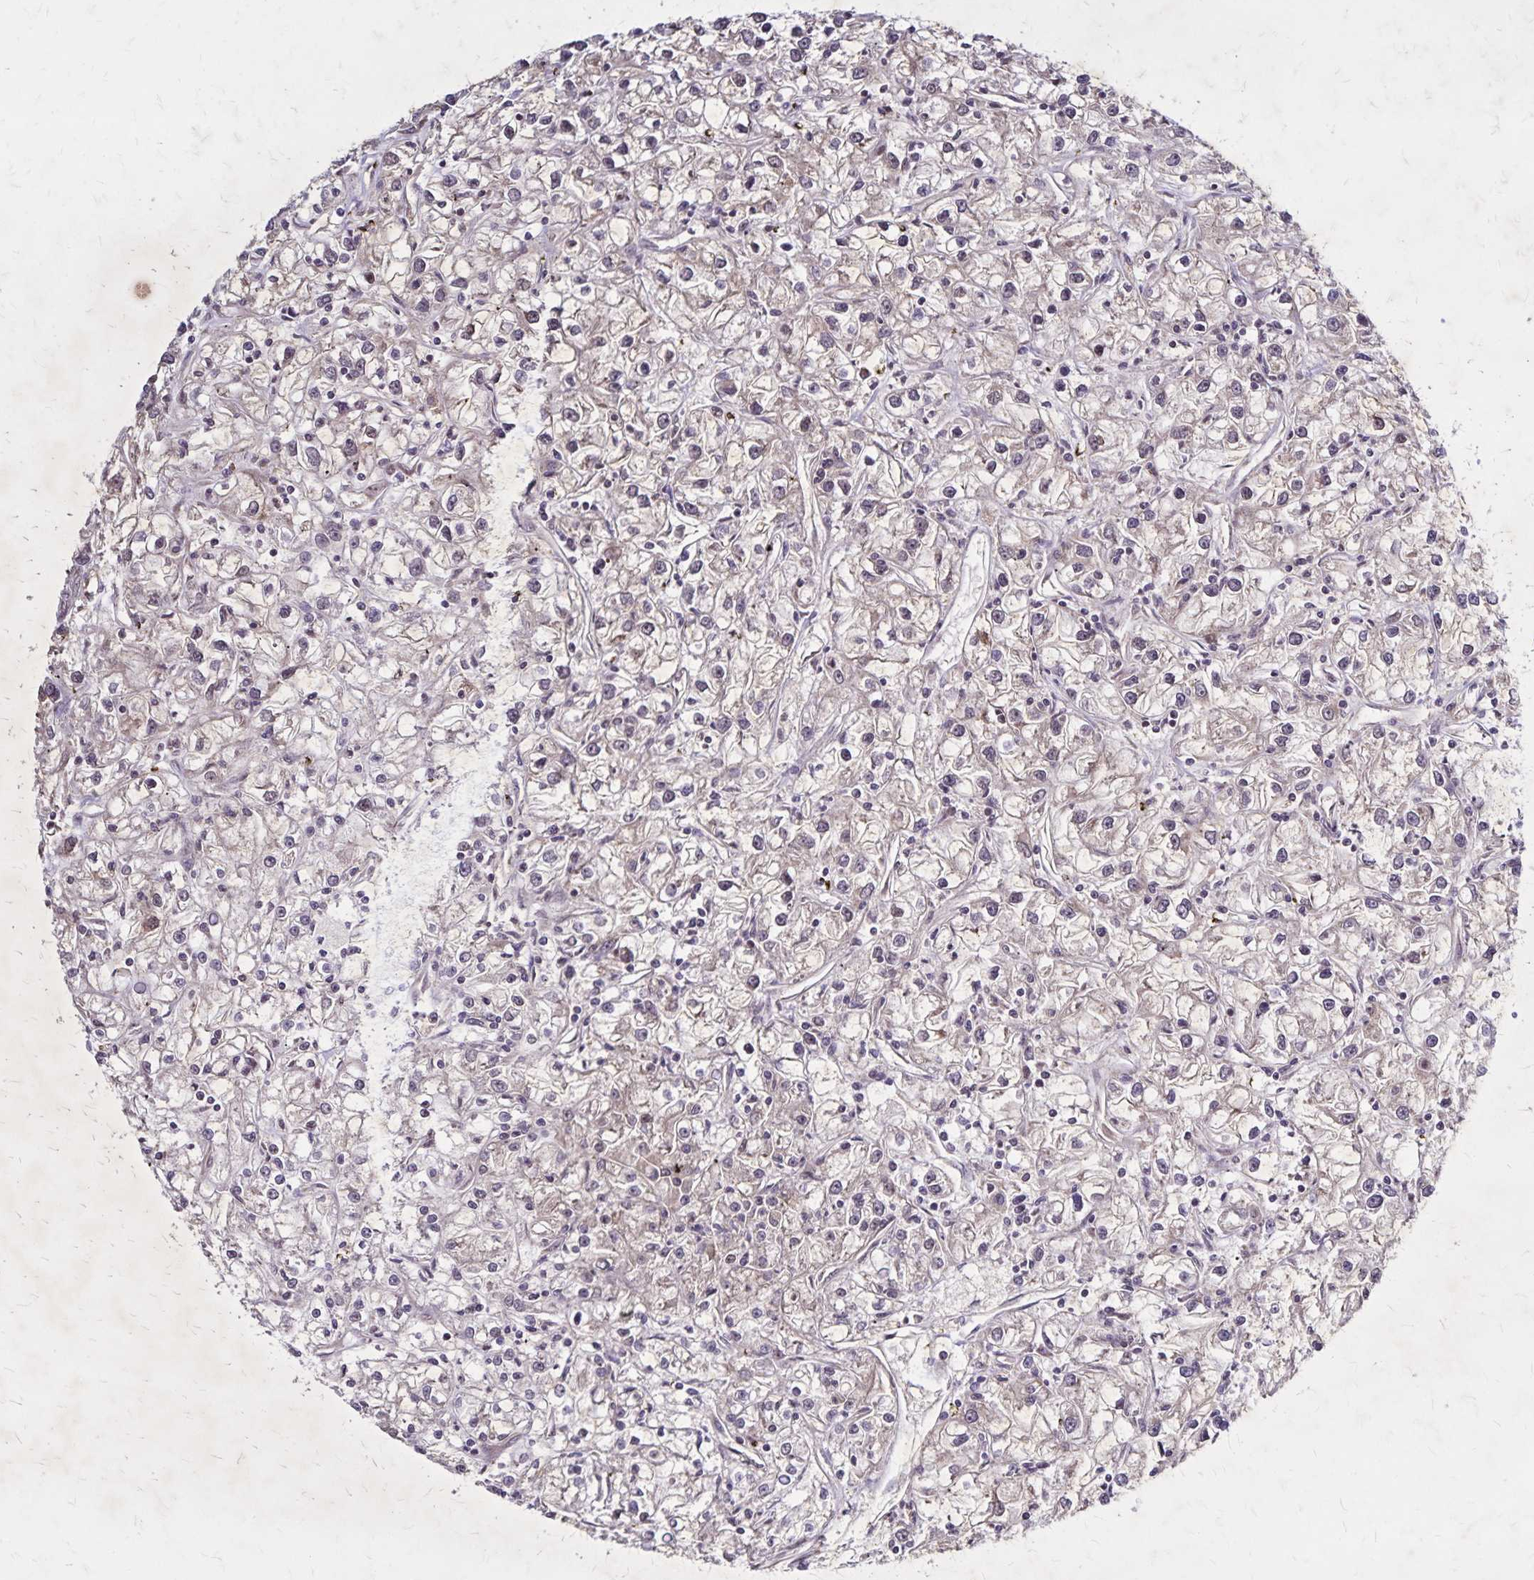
{"staining": {"intensity": "moderate", "quantity": "25%-75%", "location": "cytoplasmic/membranous,nuclear"}, "tissue": "renal cancer", "cell_type": "Tumor cells", "image_type": "cancer", "snomed": [{"axis": "morphology", "description": "Adenocarcinoma, NOS"}, {"axis": "topography", "description": "Kidney"}], "caption": "The micrograph demonstrates a brown stain indicating the presence of a protein in the cytoplasmic/membranous and nuclear of tumor cells in adenocarcinoma (renal).", "gene": "NFS1", "patient": {"sex": "female", "age": 59}}